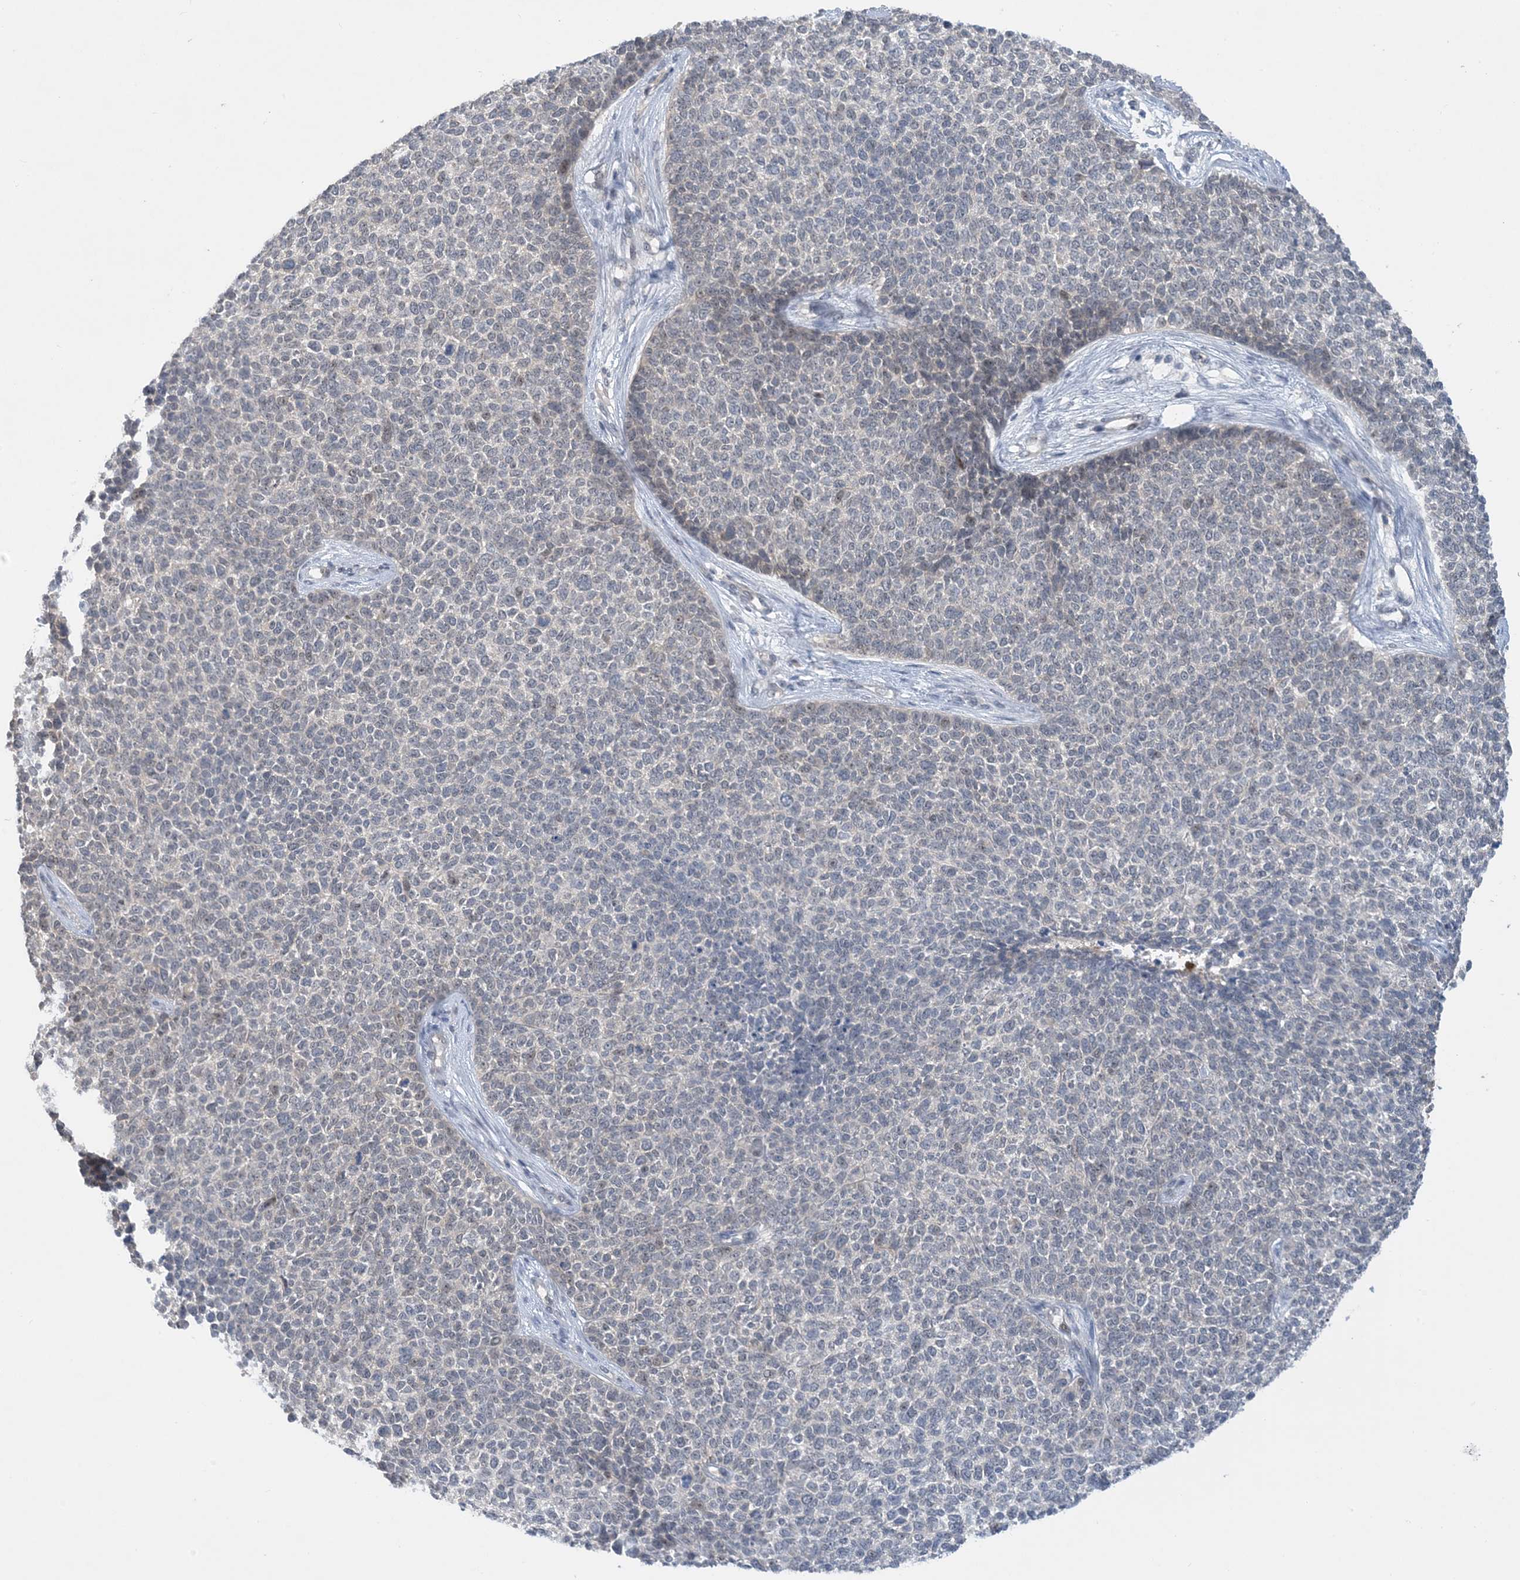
{"staining": {"intensity": "negative", "quantity": "none", "location": "none"}, "tissue": "skin cancer", "cell_type": "Tumor cells", "image_type": "cancer", "snomed": [{"axis": "morphology", "description": "Basal cell carcinoma"}, {"axis": "topography", "description": "Skin"}], "caption": "Immunohistochemistry photomicrograph of skin cancer stained for a protein (brown), which displays no staining in tumor cells.", "gene": "UBE2E1", "patient": {"sex": "female", "age": 84}}